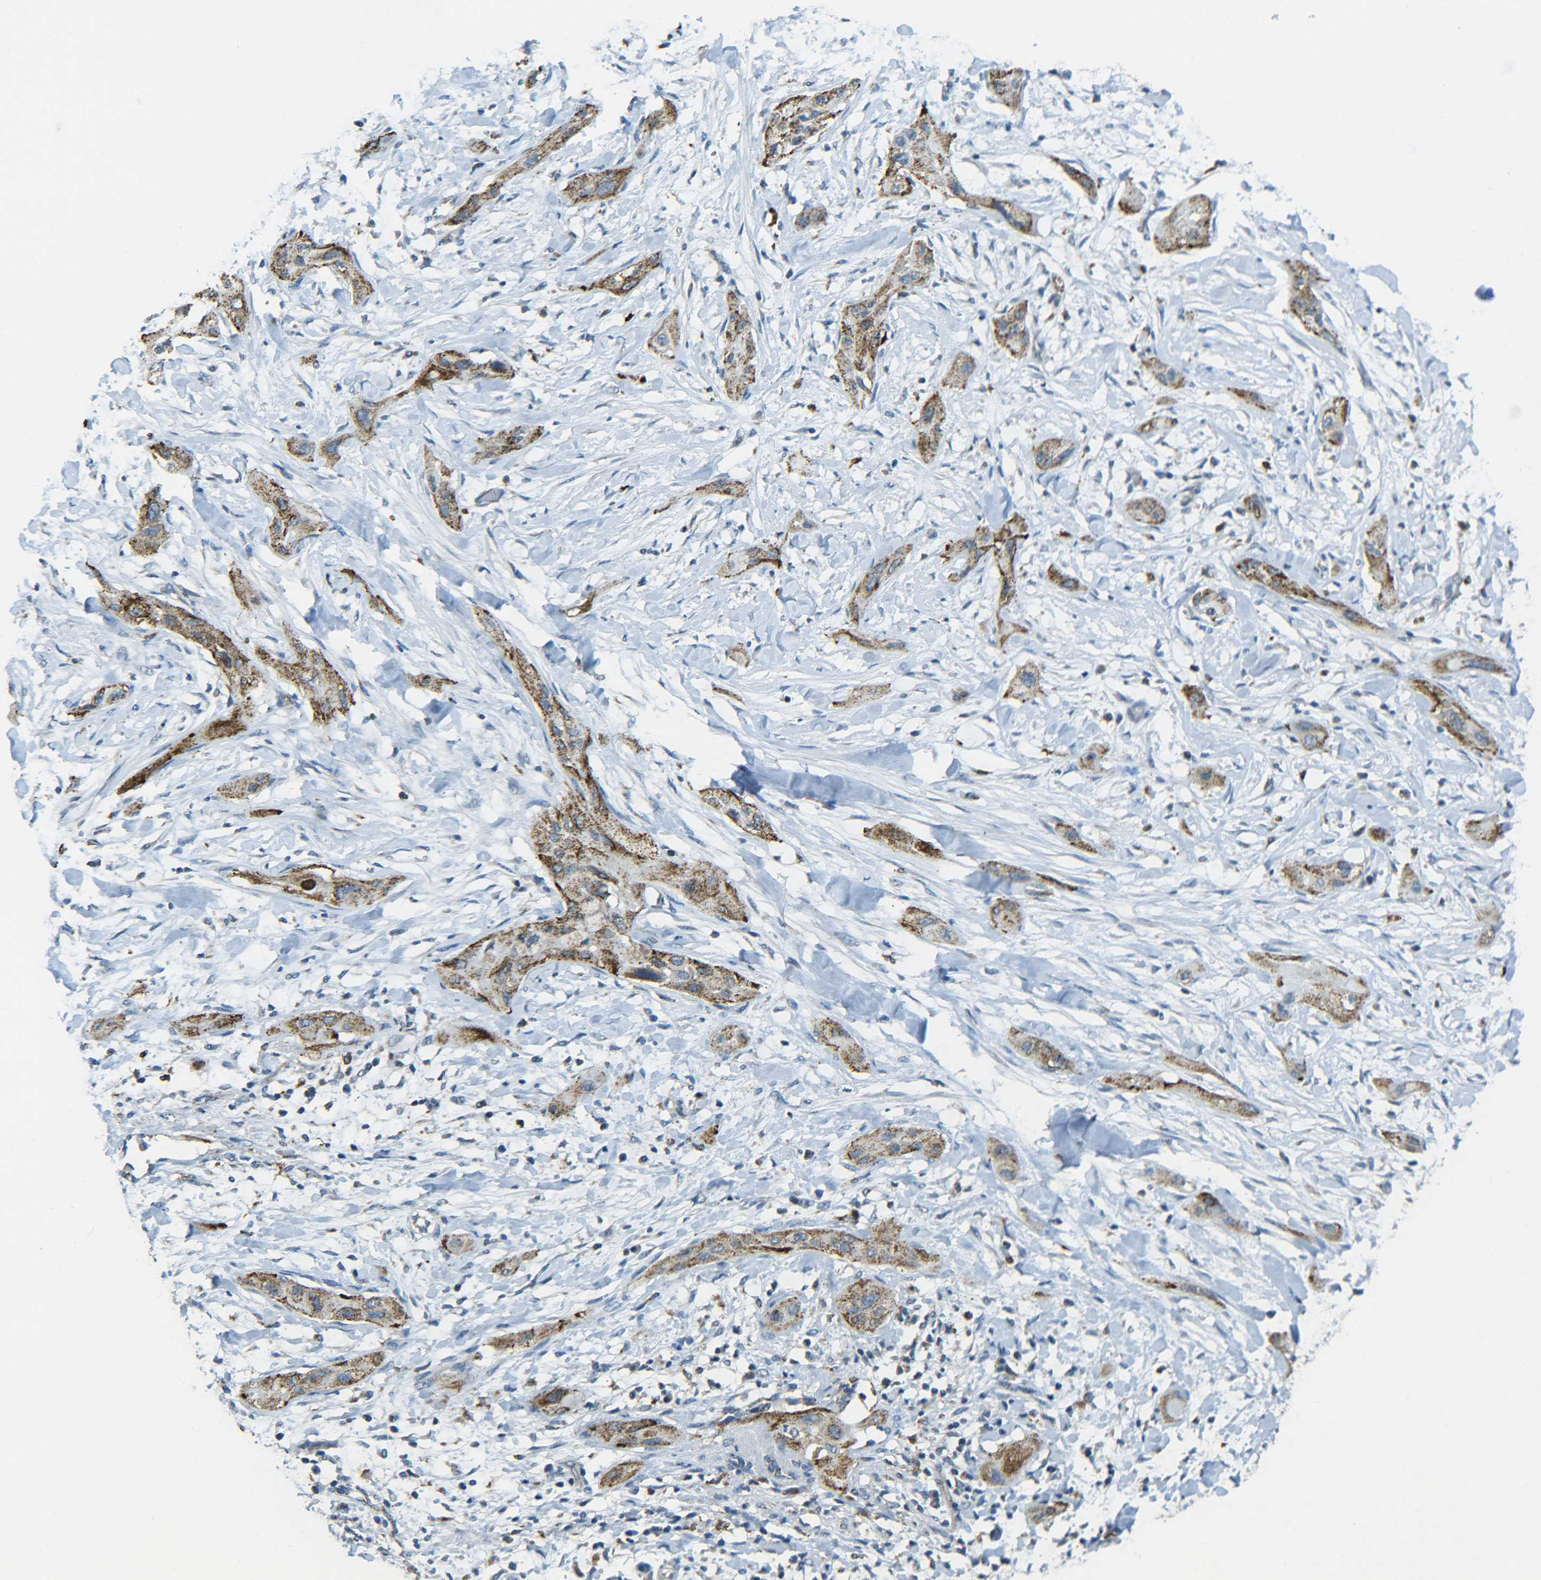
{"staining": {"intensity": "moderate", "quantity": ">75%", "location": "cytoplasmic/membranous"}, "tissue": "lung cancer", "cell_type": "Tumor cells", "image_type": "cancer", "snomed": [{"axis": "morphology", "description": "Squamous cell carcinoma, NOS"}, {"axis": "topography", "description": "Lung"}], "caption": "IHC micrograph of neoplastic tissue: human lung cancer stained using IHC displays medium levels of moderate protein expression localized specifically in the cytoplasmic/membranous of tumor cells, appearing as a cytoplasmic/membranous brown color.", "gene": "CYB5R1", "patient": {"sex": "female", "age": 47}}